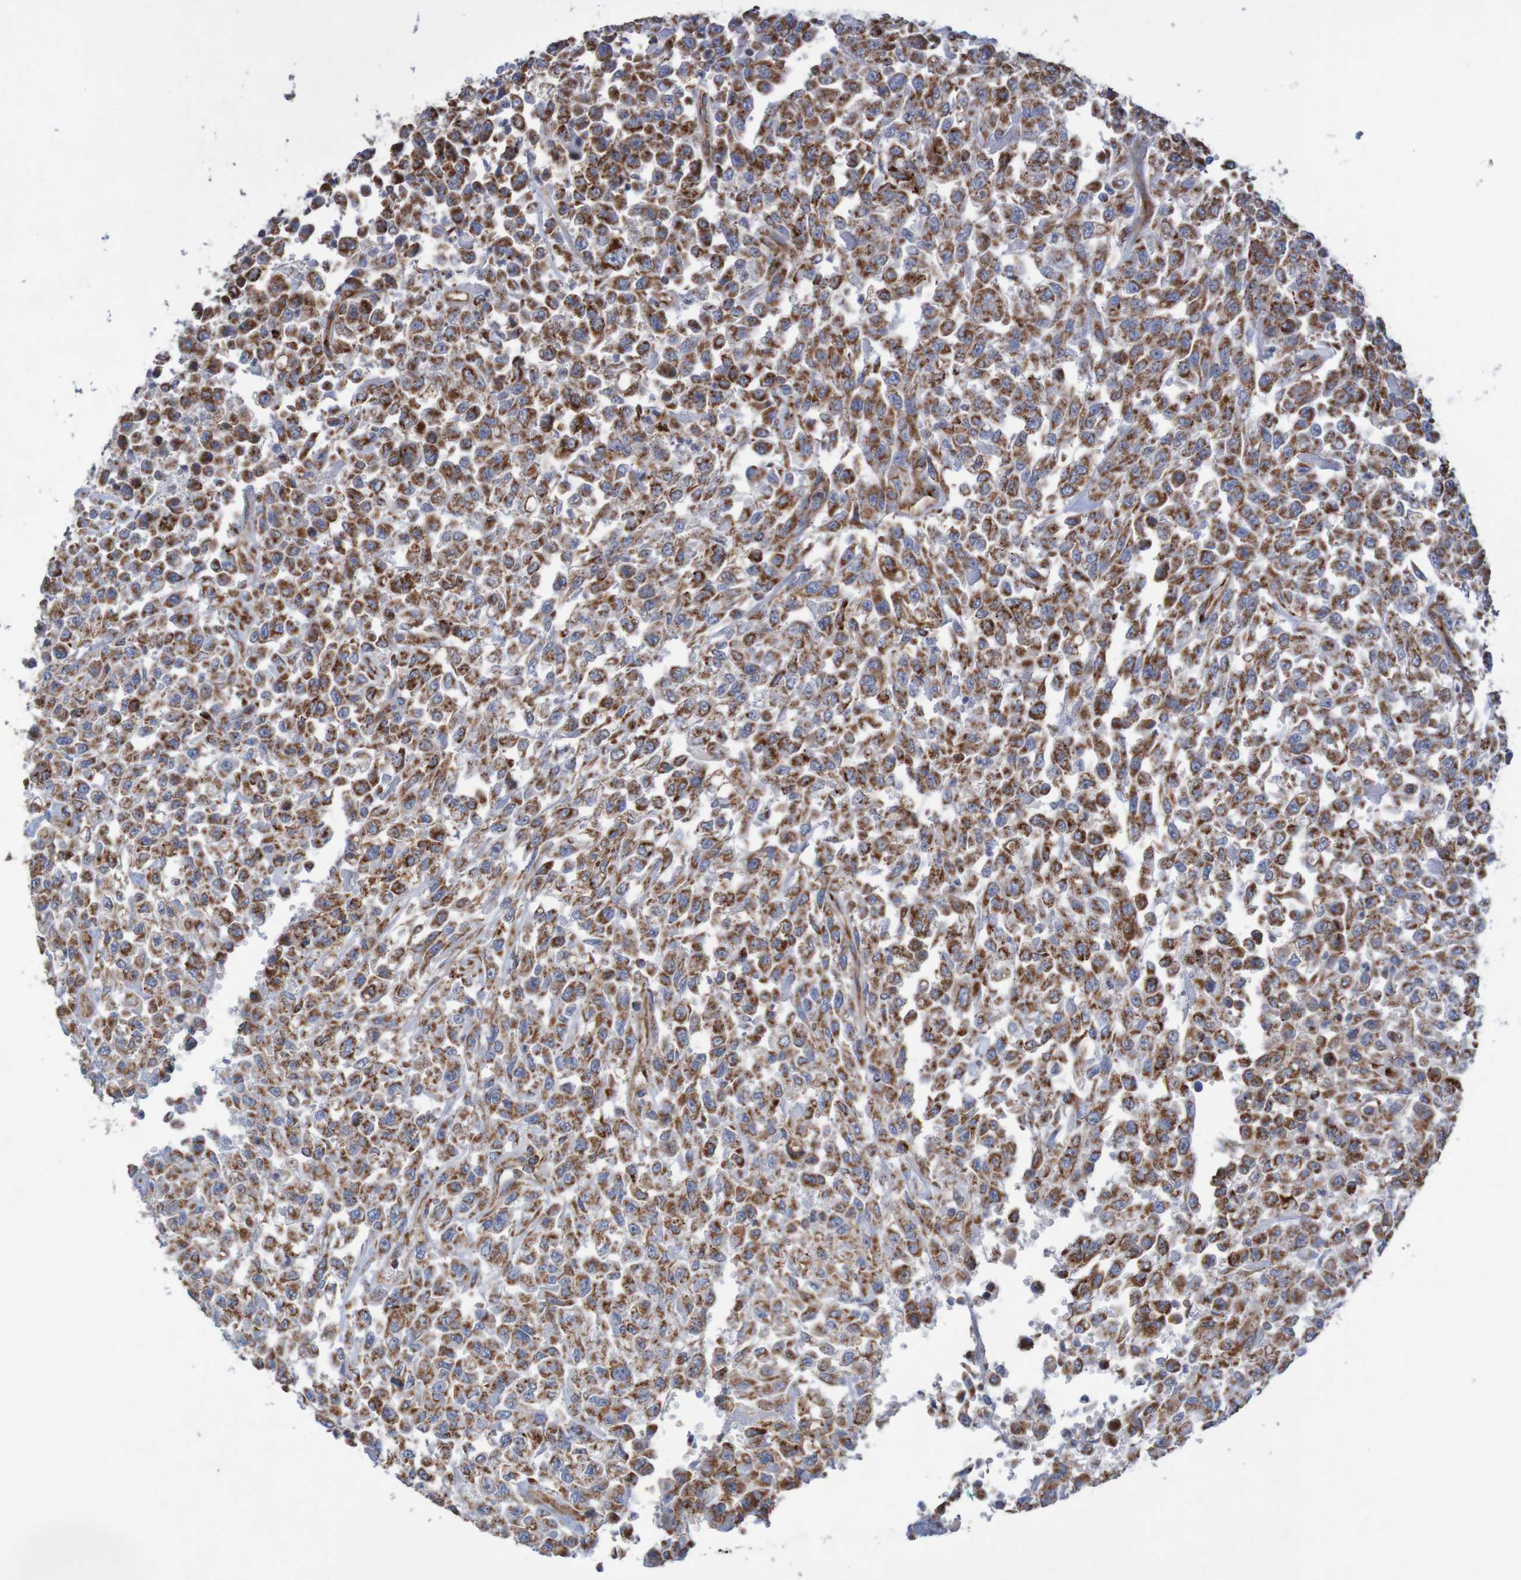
{"staining": {"intensity": "strong", "quantity": ">75%", "location": "cytoplasmic/membranous"}, "tissue": "urothelial cancer", "cell_type": "Tumor cells", "image_type": "cancer", "snomed": [{"axis": "morphology", "description": "Urothelial carcinoma, High grade"}, {"axis": "topography", "description": "Urinary bladder"}], "caption": "Protein analysis of urothelial cancer tissue shows strong cytoplasmic/membranous expression in about >75% of tumor cells.", "gene": "MMEL1", "patient": {"sex": "male", "age": 46}}